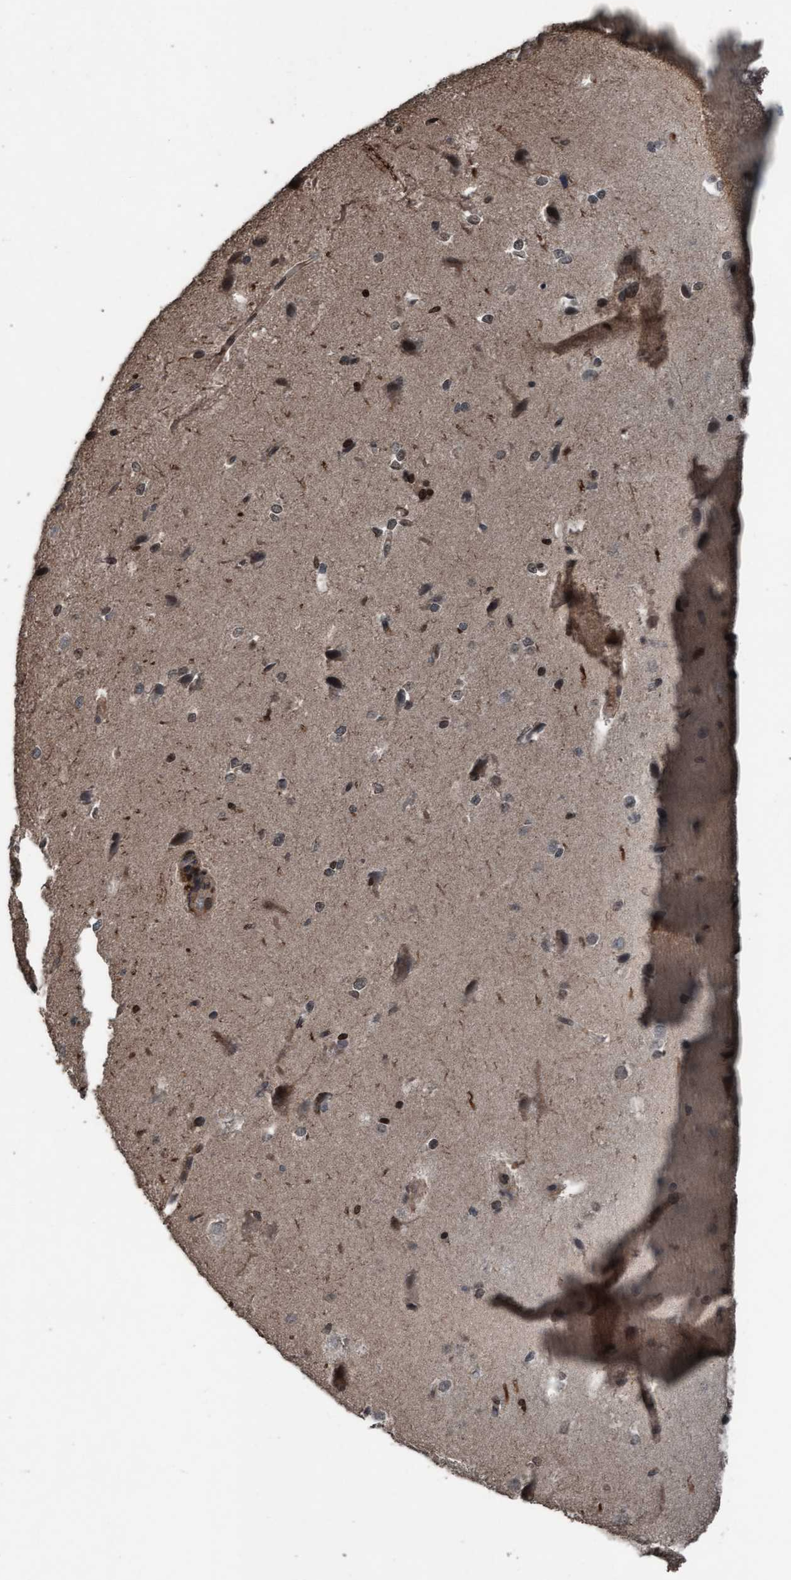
{"staining": {"intensity": "weak", "quantity": ">75%", "location": "cytoplasmic/membranous"}, "tissue": "cerebral cortex", "cell_type": "Endothelial cells", "image_type": "normal", "snomed": [{"axis": "morphology", "description": "Normal tissue, NOS"}, {"axis": "morphology", "description": "Developmental malformation"}, {"axis": "topography", "description": "Cerebral cortex"}], "caption": "Immunohistochemistry photomicrograph of benign cerebral cortex: human cerebral cortex stained using IHC shows low levels of weak protein expression localized specifically in the cytoplasmic/membranous of endothelial cells, appearing as a cytoplasmic/membranous brown color.", "gene": "PLXNB2", "patient": {"sex": "female", "age": 30}}